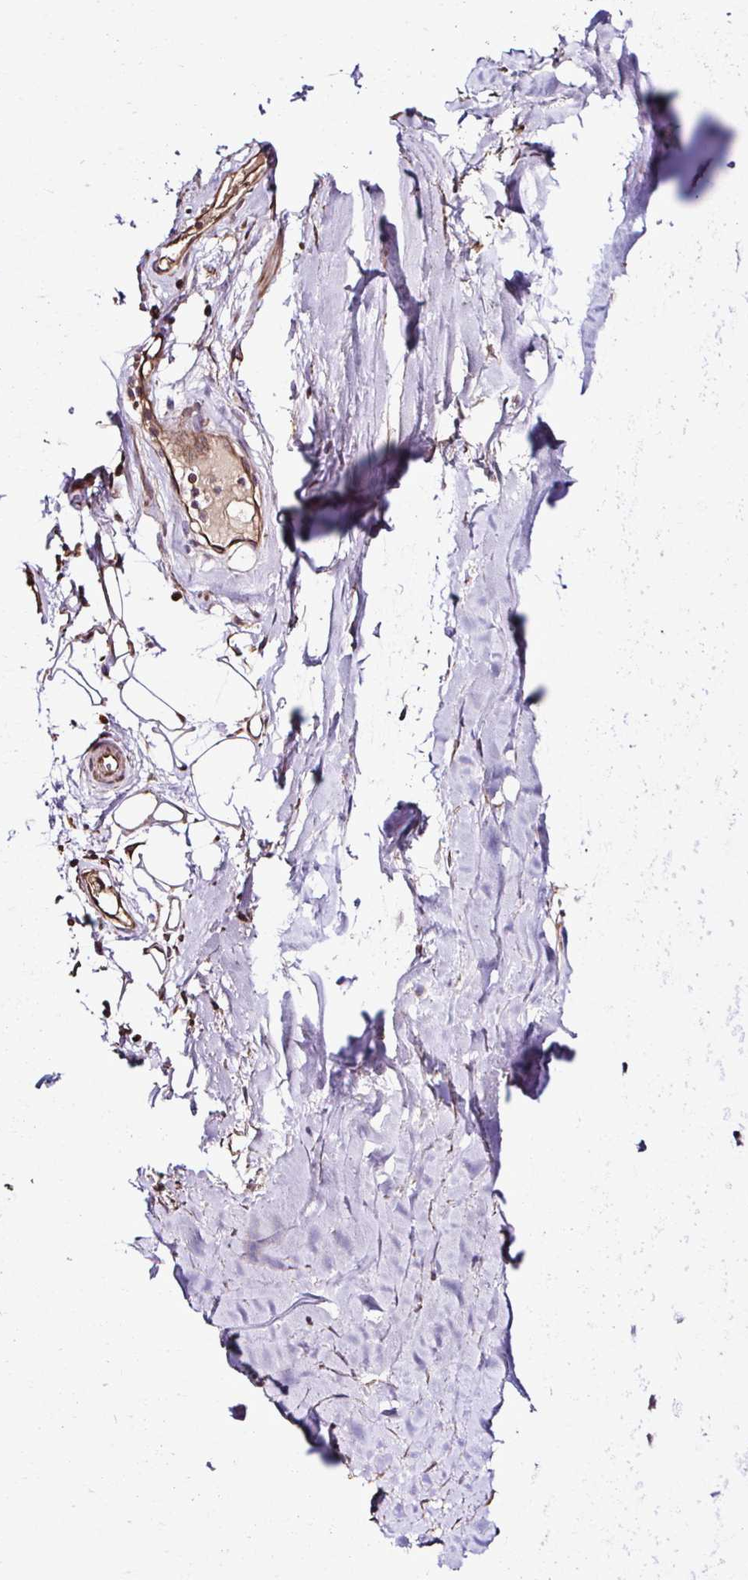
{"staining": {"intensity": "negative", "quantity": "none", "location": "none"}, "tissue": "adipose tissue", "cell_type": "Adipocytes", "image_type": "normal", "snomed": [{"axis": "morphology", "description": "Normal tissue, NOS"}, {"axis": "topography", "description": "Cartilage tissue"}, {"axis": "topography", "description": "Nasopharynx"}, {"axis": "topography", "description": "Thyroid gland"}], "caption": "Immunohistochemistry histopathology image of normal adipose tissue: human adipose tissue stained with DAB (3,3'-diaminobenzidine) exhibits no significant protein positivity in adipocytes.", "gene": "CCDC85C", "patient": {"sex": "male", "age": 63}}